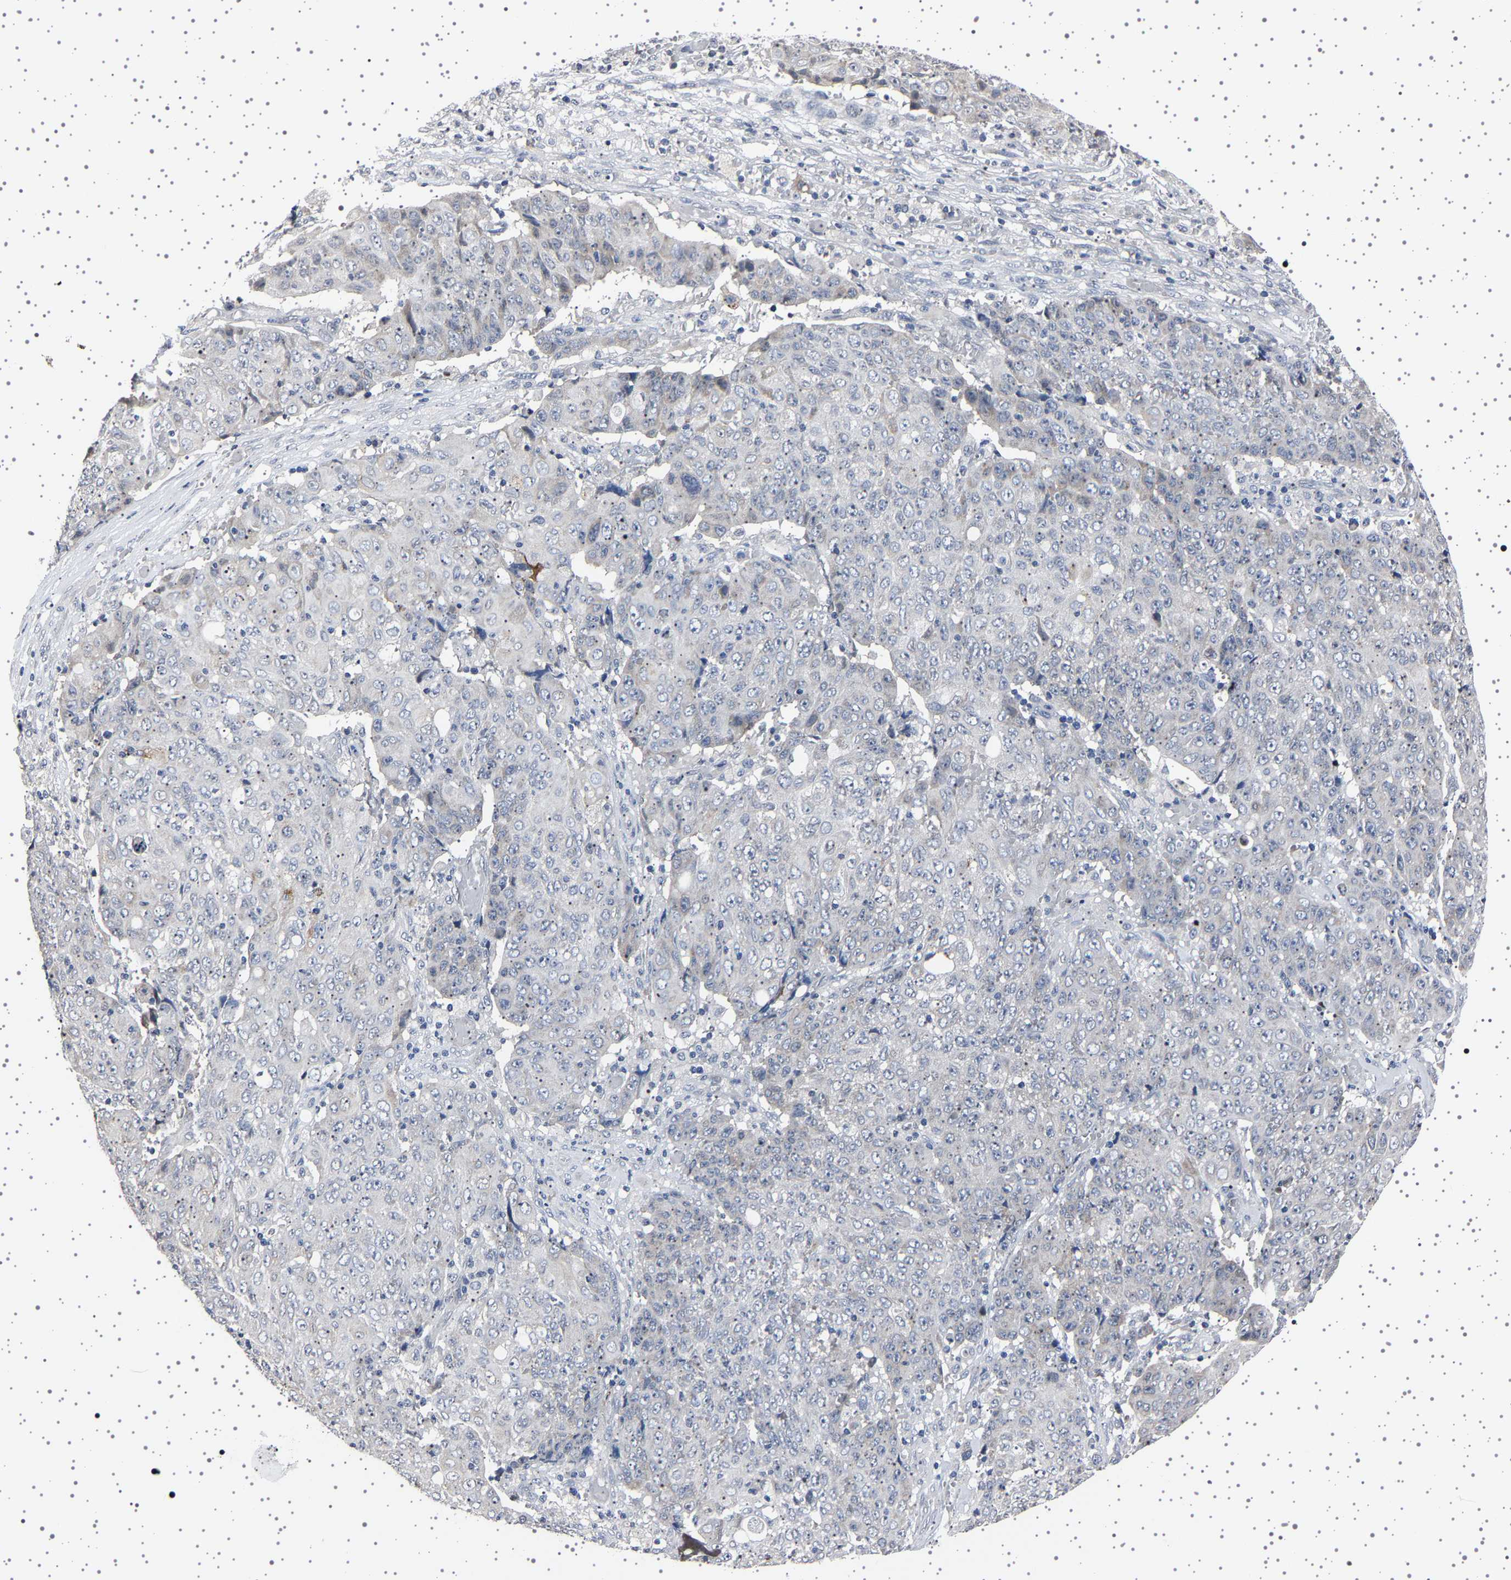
{"staining": {"intensity": "negative", "quantity": "none", "location": "none"}, "tissue": "ovarian cancer", "cell_type": "Tumor cells", "image_type": "cancer", "snomed": [{"axis": "morphology", "description": "Carcinoma, endometroid"}, {"axis": "topography", "description": "Ovary"}], "caption": "Immunohistochemistry (IHC) image of neoplastic tissue: ovarian cancer stained with DAB displays no significant protein staining in tumor cells. Brightfield microscopy of immunohistochemistry stained with DAB (brown) and hematoxylin (blue), captured at high magnification.", "gene": "IL10RB", "patient": {"sex": "female", "age": 42}}